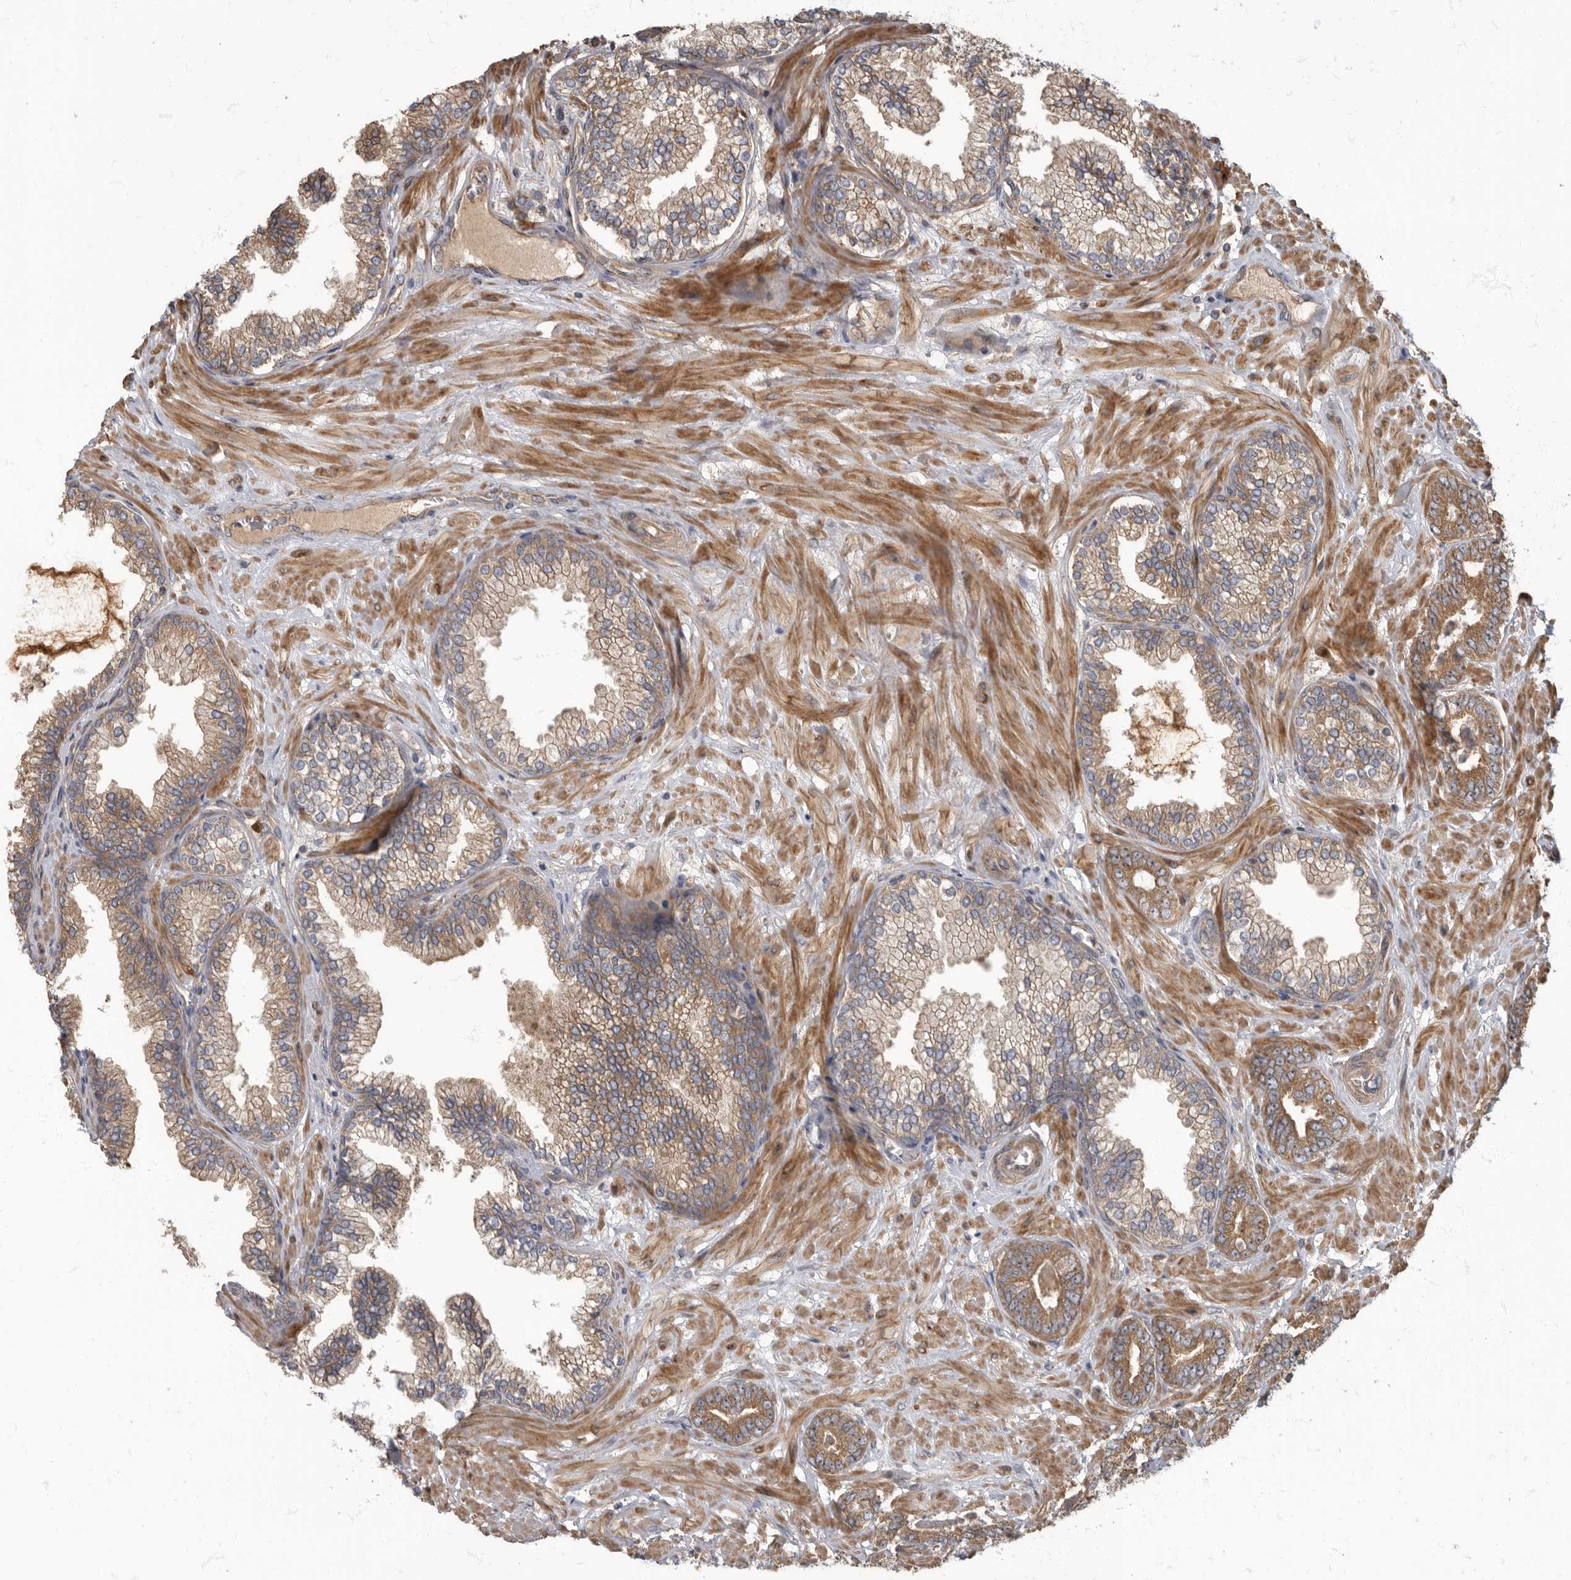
{"staining": {"intensity": "moderate", "quantity": ">75%", "location": "cytoplasmic/membranous"}, "tissue": "prostate cancer", "cell_type": "Tumor cells", "image_type": "cancer", "snomed": [{"axis": "morphology", "description": "Adenocarcinoma, Low grade"}, {"axis": "topography", "description": "Prostate"}], "caption": "Moderate cytoplasmic/membranous expression is seen in about >75% of tumor cells in prostate cancer. The protein of interest is shown in brown color, while the nuclei are stained blue.", "gene": "DAAM1", "patient": {"sex": "male", "age": 71}}